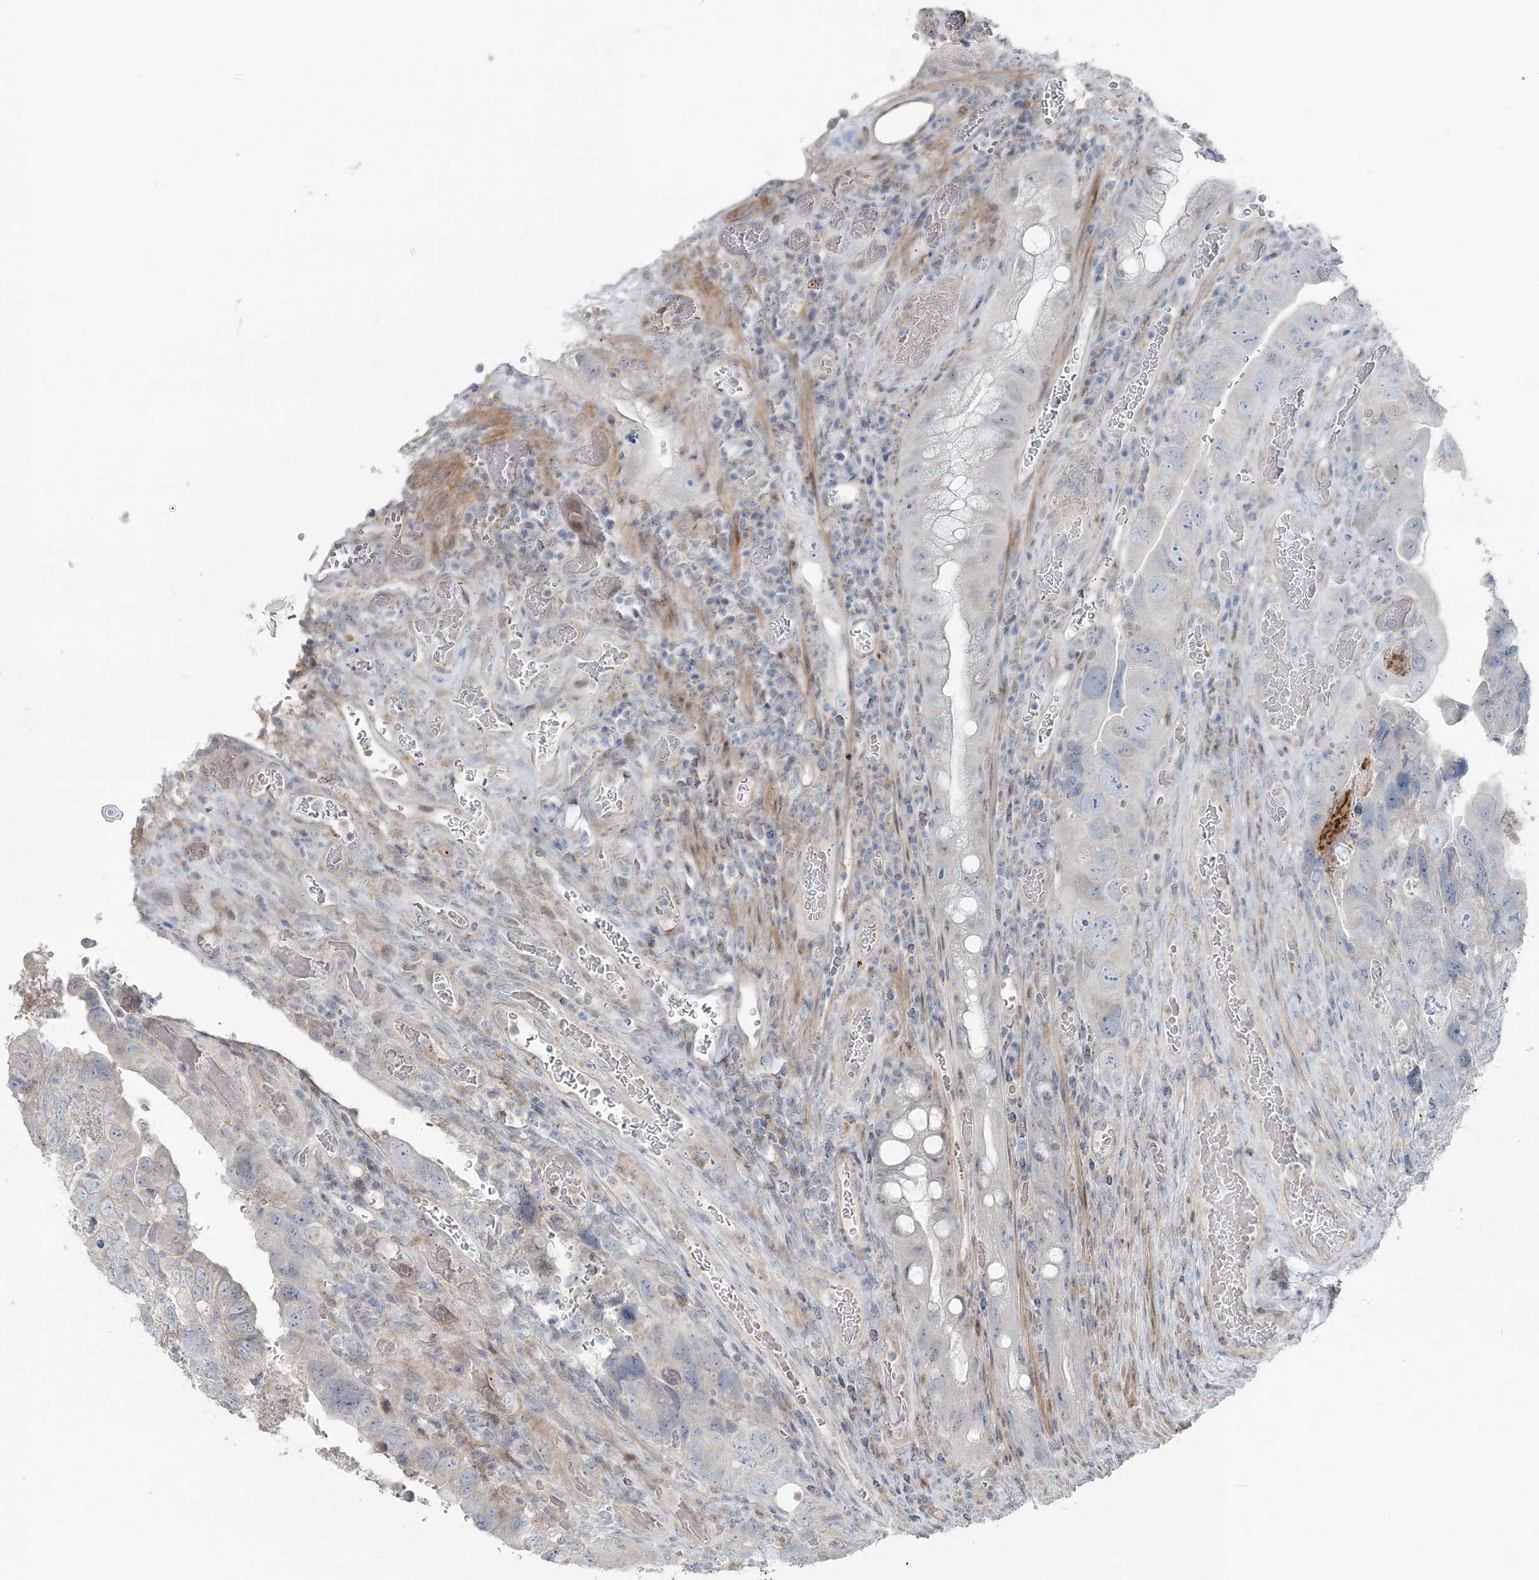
{"staining": {"intensity": "negative", "quantity": "none", "location": "none"}, "tissue": "colorectal cancer", "cell_type": "Tumor cells", "image_type": "cancer", "snomed": [{"axis": "morphology", "description": "Adenocarcinoma, NOS"}, {"axis": "topography", "description": "Rectum"}], "caption": "Immunohistochemistry (IHC) histopathology image of adenocarcinoma (colorectal) stained for a protein (brown), which shows no positivity in tumor cells.", "gene": "FBXL17", "patient": {"sex": "male", "age": 63}}